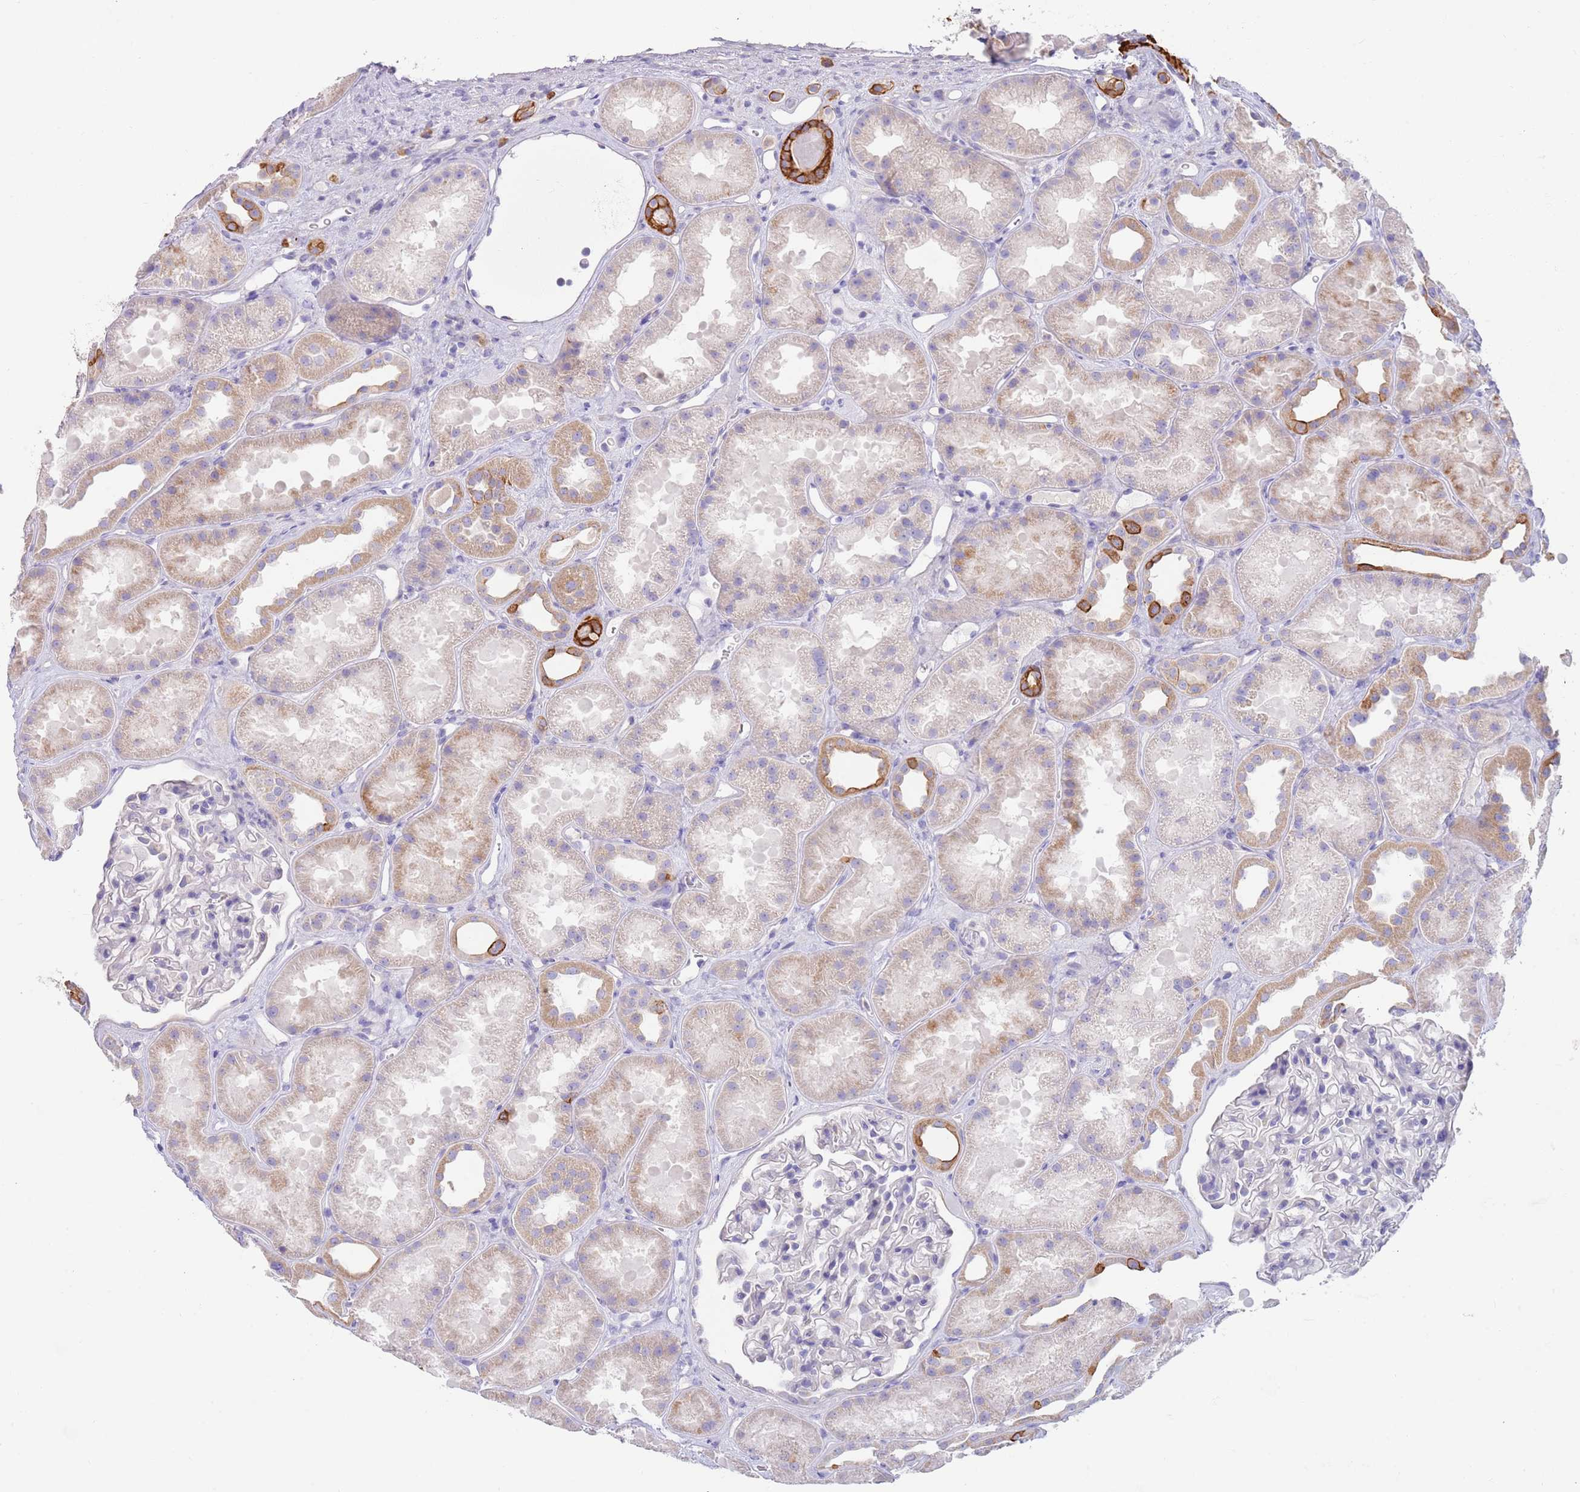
{"staining": {"intensity": "negative", "quantity": "none", "location": "none"}, "tissue": "kidney", "cell_type": "Cells in glomeruli", "image_type": "normal", "snomed": [{"axis": "morphology", "description": "Normal tissue, NOS"}, {"axis": "topography", "description": "Kidney"}], "caption": "Immunohistochemical staining of unremarkable human kidney displays no significant staining in cells in glomeruli.", "gene": "CCDC149", "patient": {"sex": "male", "age": 61}}